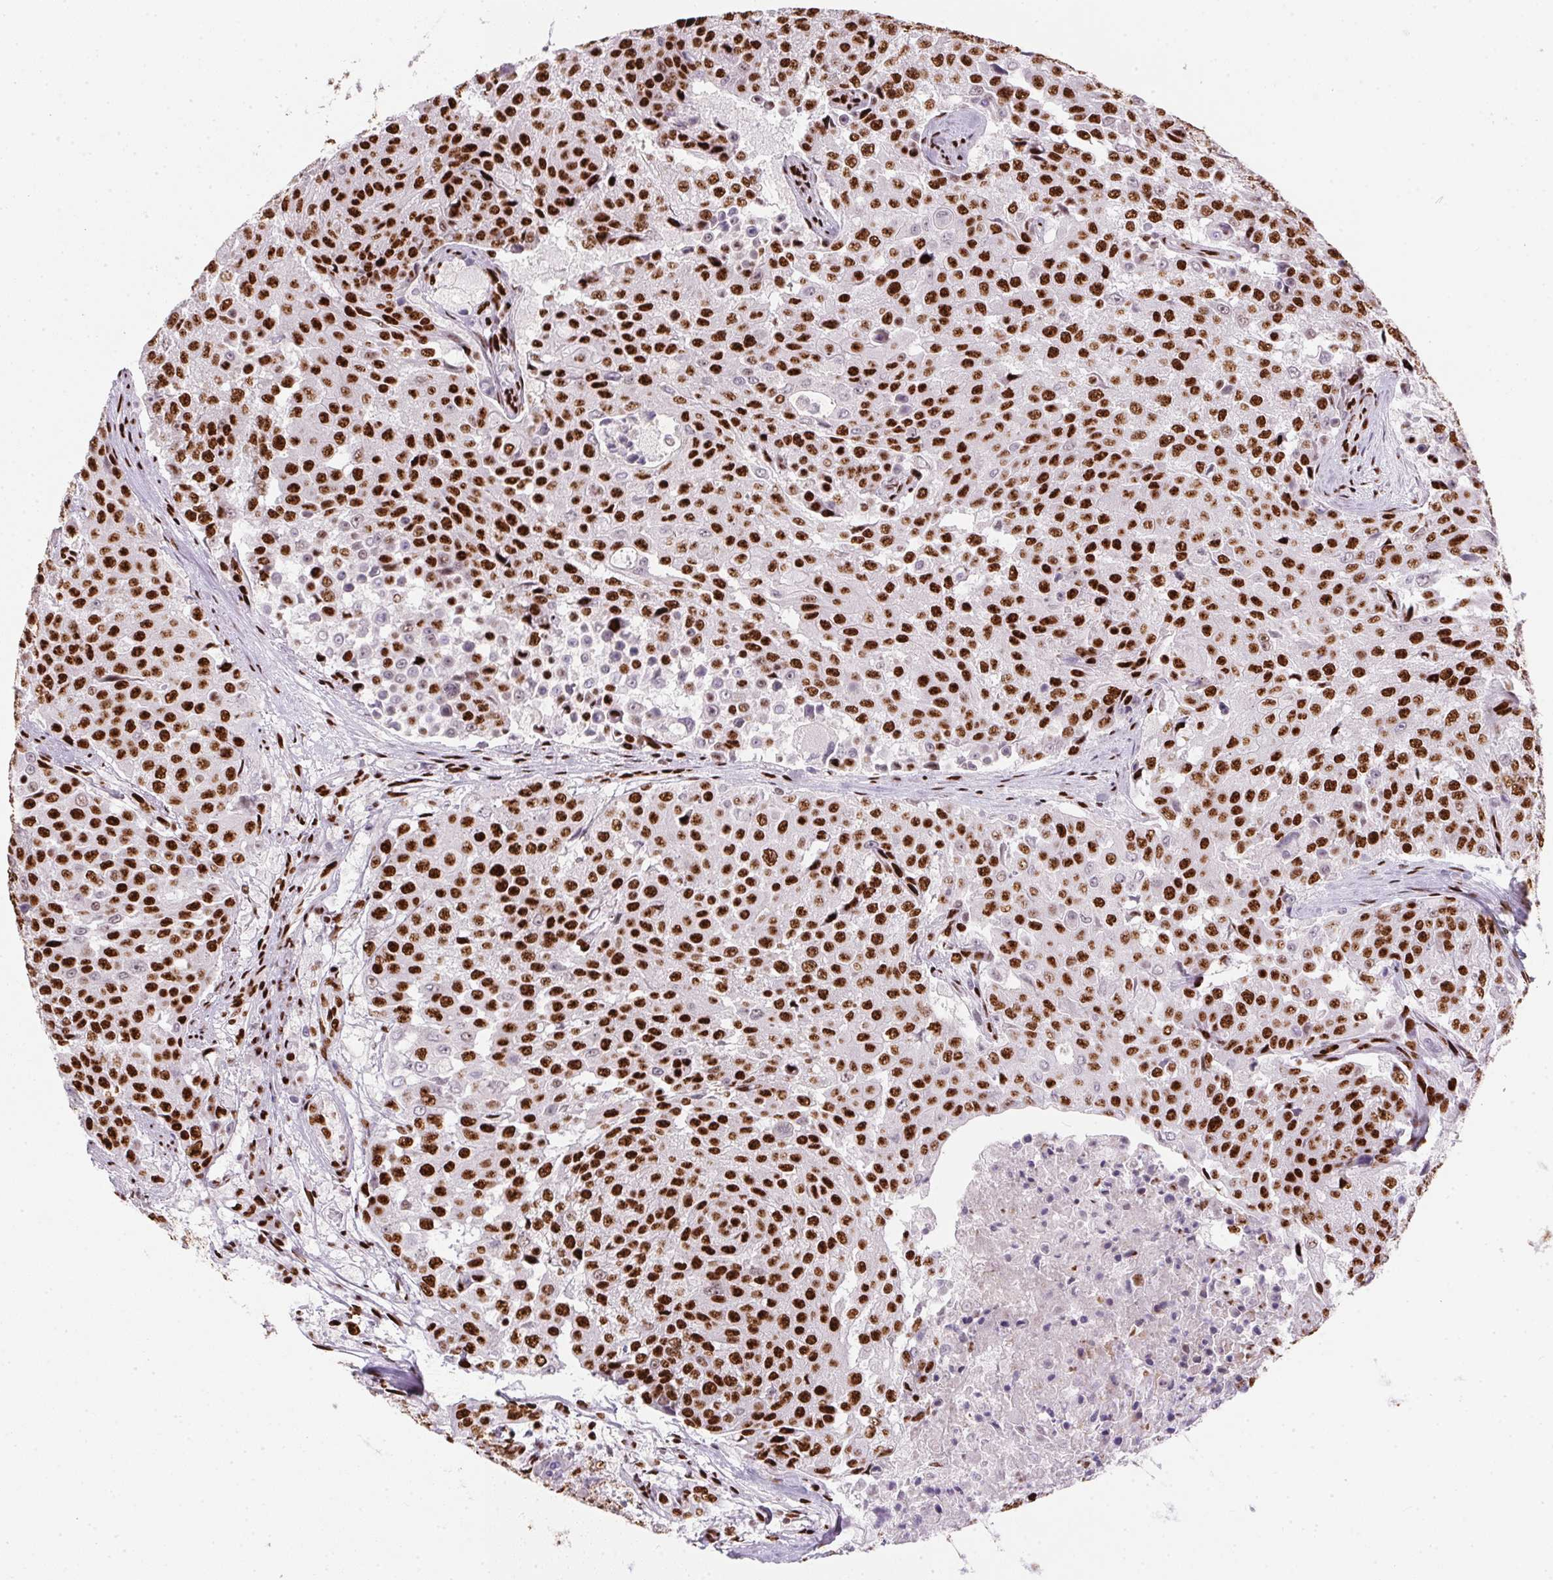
{"staining": {"intensity": "strong", "quantity": ">75%", "location": "nuclear"}, "tissue": "urothelial cancer", "cell_type": "Tumor cells", "image_type": "cancer", "snomed": [{"axis": "morphology", "description": "Urothelial carcinoma, High grade"}, {"axis": "topography", "description": "Urinary bladder"}], "caption": "IHC (DAB (3,3'-diaminobenzidine)) staining of high-grade urothelial carcinoma displays strong nuclear protein positivity in approximately >75% of tumor cells.", "gene": "PAGE3", "patient": {"sex": "female", "age": 63}}